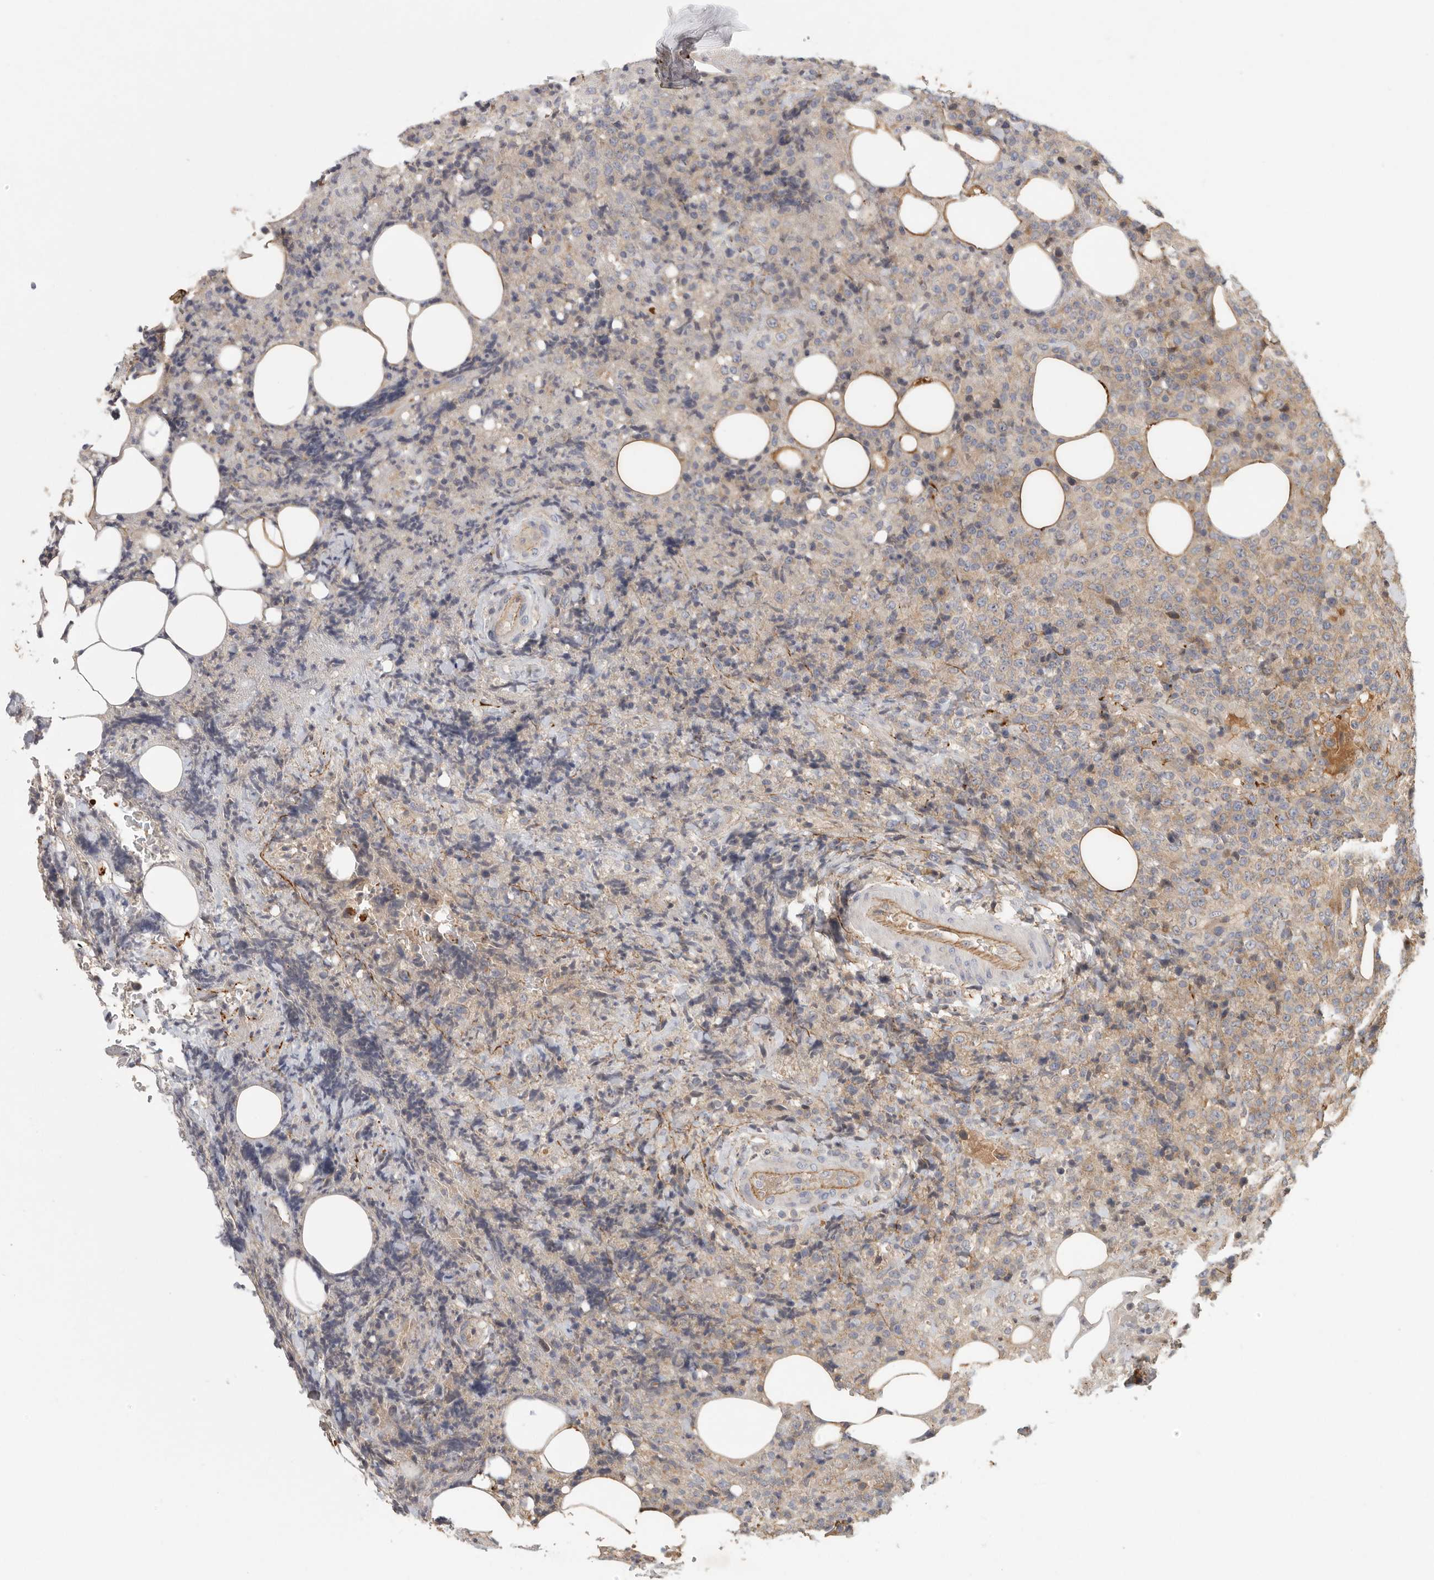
{"staining": {"intensity": "weak", "quantity": "25%-75%", "location": "cytoplasmic/membranous"}, "tissue": "lymphoma", "cell_type": "Tumor cells", "image_type": "cancer", "snomed": [{"axis": "morphology", "description": "Malignant lymphoma, non-Hodgkin's type, High grade"}, {"axis": "topography", "description": "Lymph node"}], "caption": "Lymphoma tissue displays weak cytoplasmic/membranous staining in approximately 25%-75% of tumor cells", "gene": "CFAP298", "patient": {"sex": "male", "age": 13}}